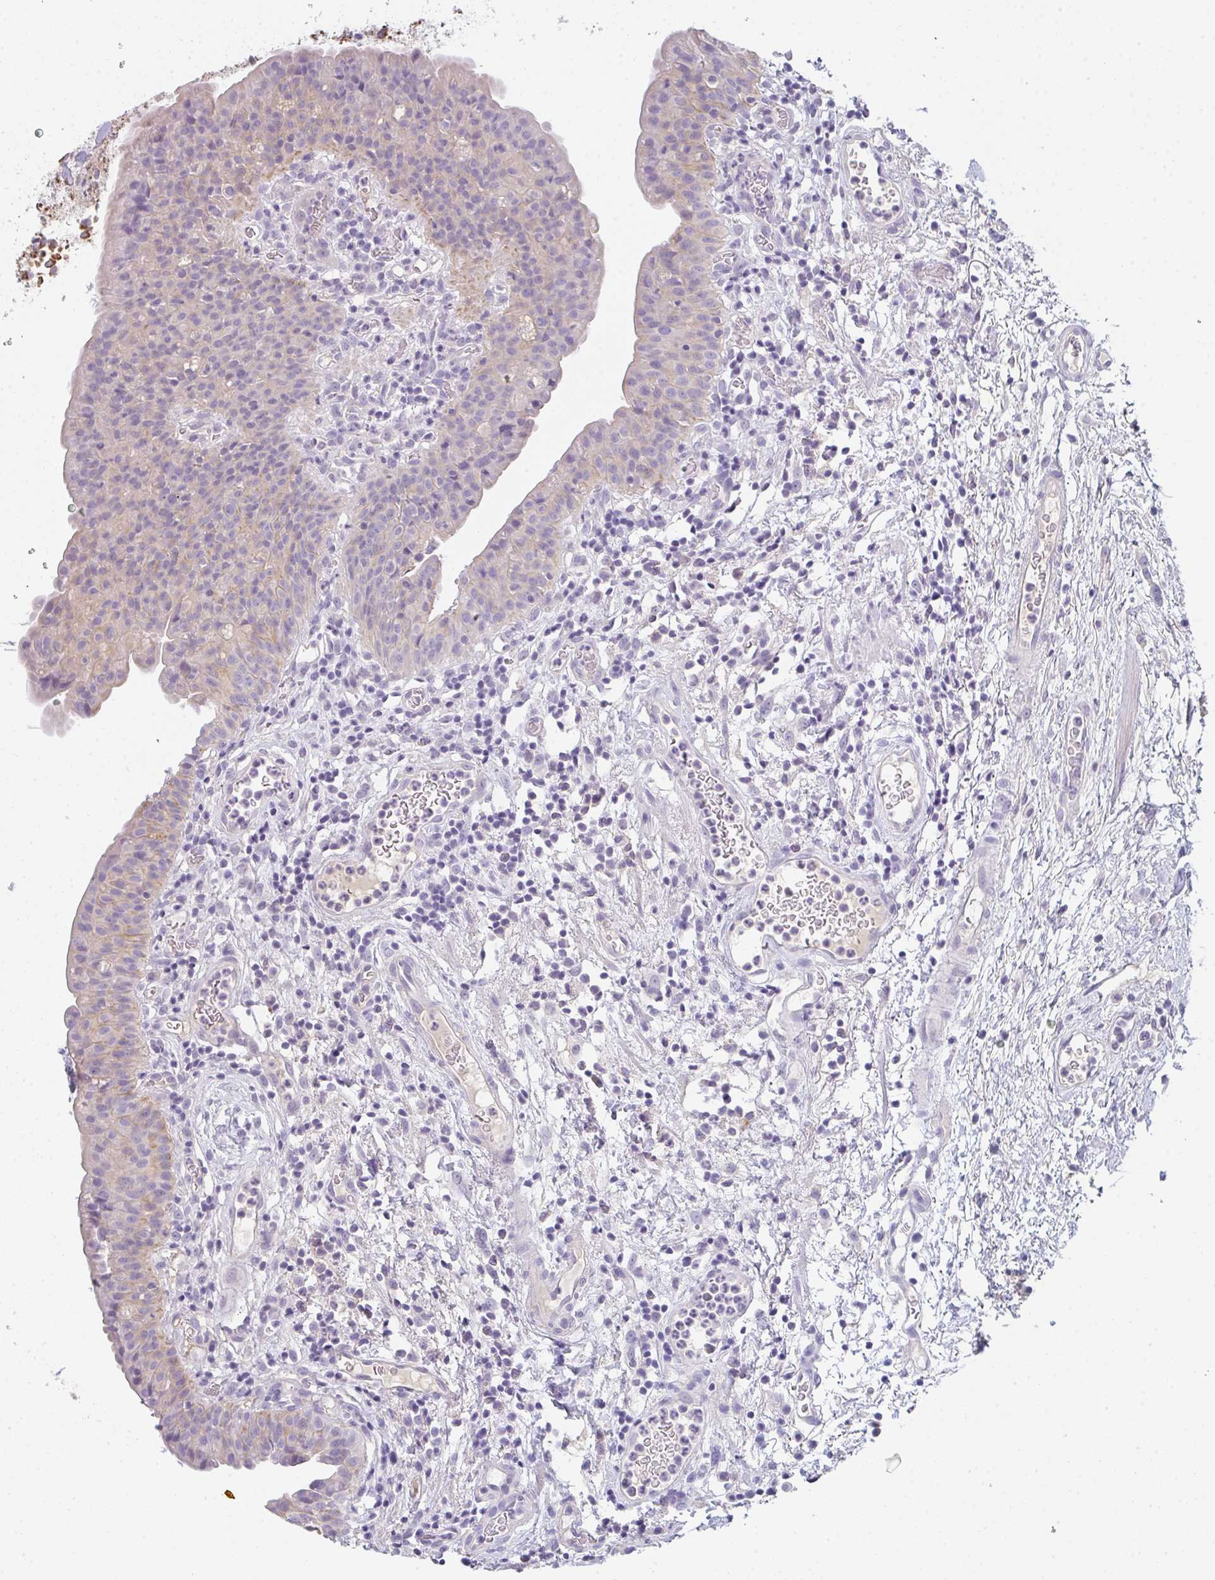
{"staining": {"intensity": "moderate", "quantity": "25%-75%", "location": "cytoplasmic/membranous"}, "tissue": "urinary bladder", "cell_type": "Urothelial cells", "image_type": "normal", "snomed": [{"axis": "morphology", "description": "Normal tissue, NOS"}, {"axis": "morphology", "description": "Inflammation, NOS"}, {"axis": "topography", "description": "Urinary bladder"}], "caption": "Urothelial cells display medium levels of moderate cytoplasmic/membranous expression in about 25%-75% of cells in normal human urinary bladder.", "gene": "C1QTNF8", "patient": {"sex": "male", "age": 57}}